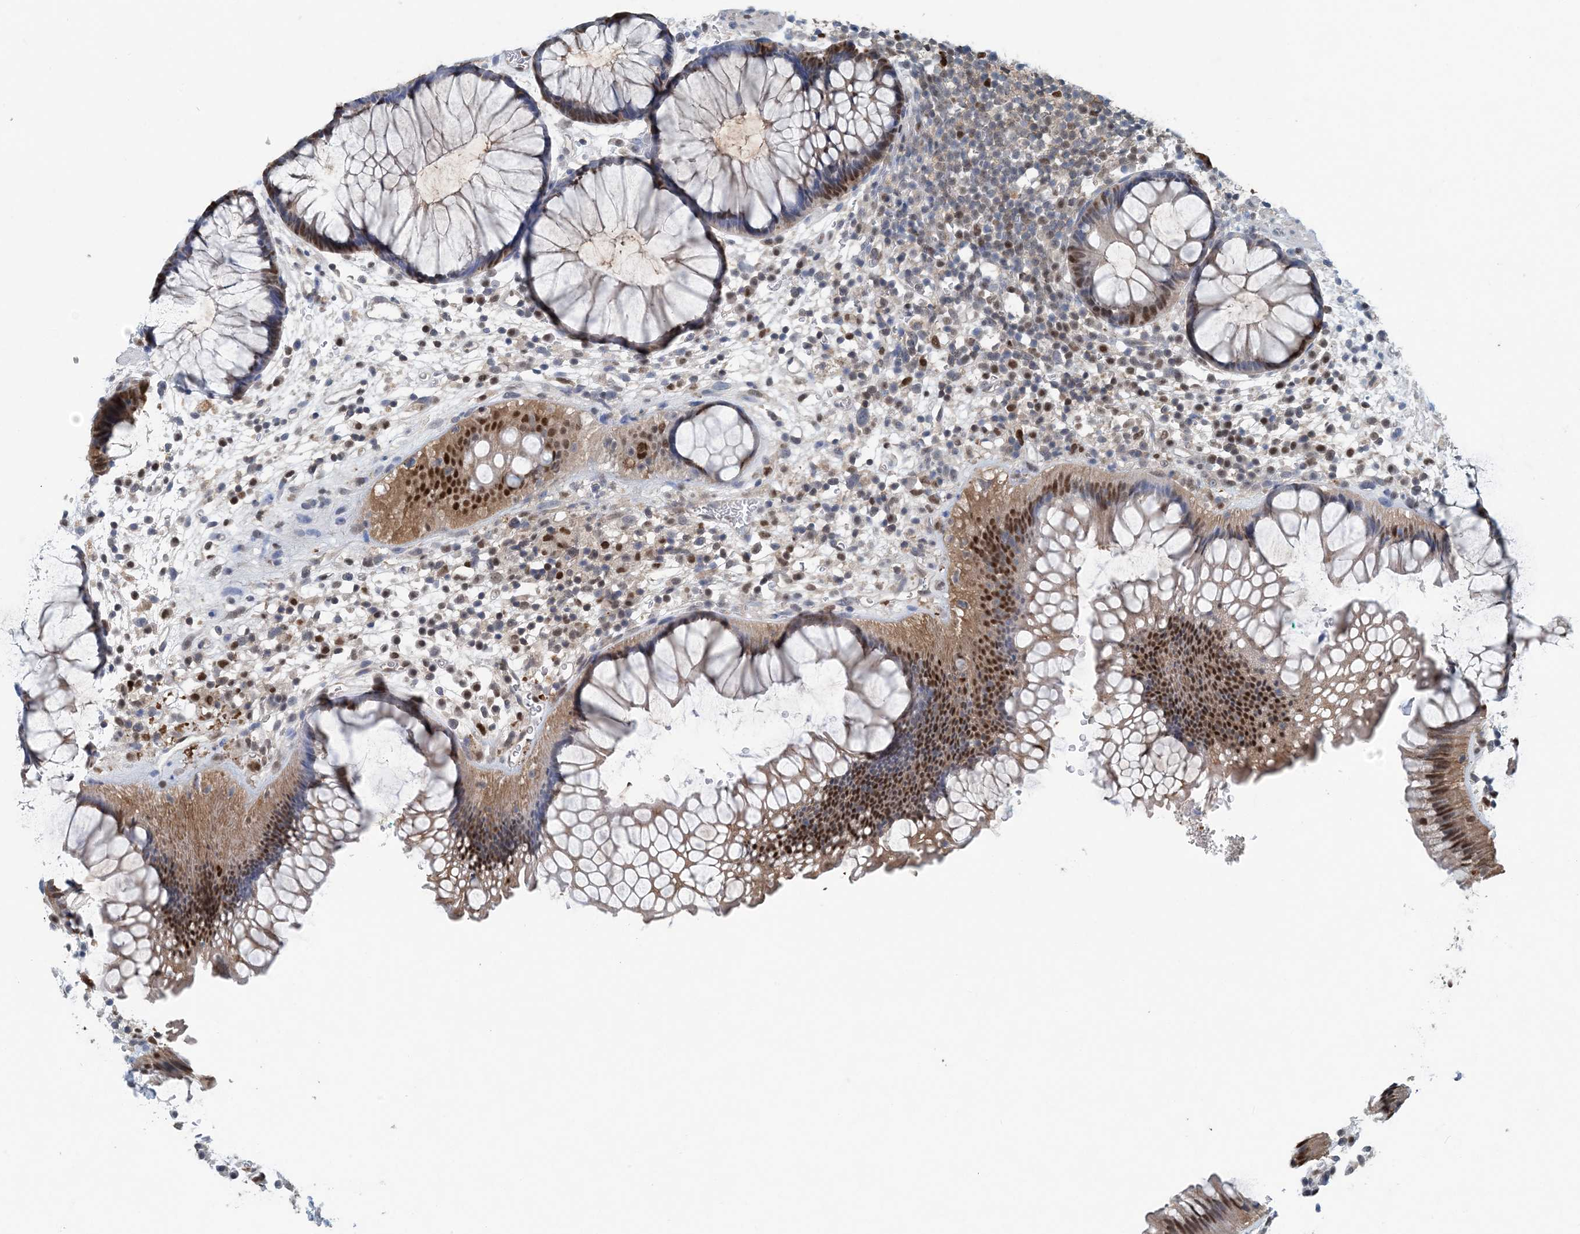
{"staining": {"intensity": "strong", "quantity": ">75%", "location": "nuclear"}, "tissue": "rectum", "cell_type": "Glandular cells", "image_type": "normal", "snomed": [{"axis": "morphology", "description": "Normal tissue, NOS"}, {"axis": "topography", "description": "Rectum"}], "caption": "Immunohistochemical staining of unremarkable human rectum shows >75% levels of strong nuclear protein positivity in approximately >75% of glandular cells. Nuclei are stained in blue.", "gene": "HIKESHI", "patient": {"sex": "male", "age": 51}}